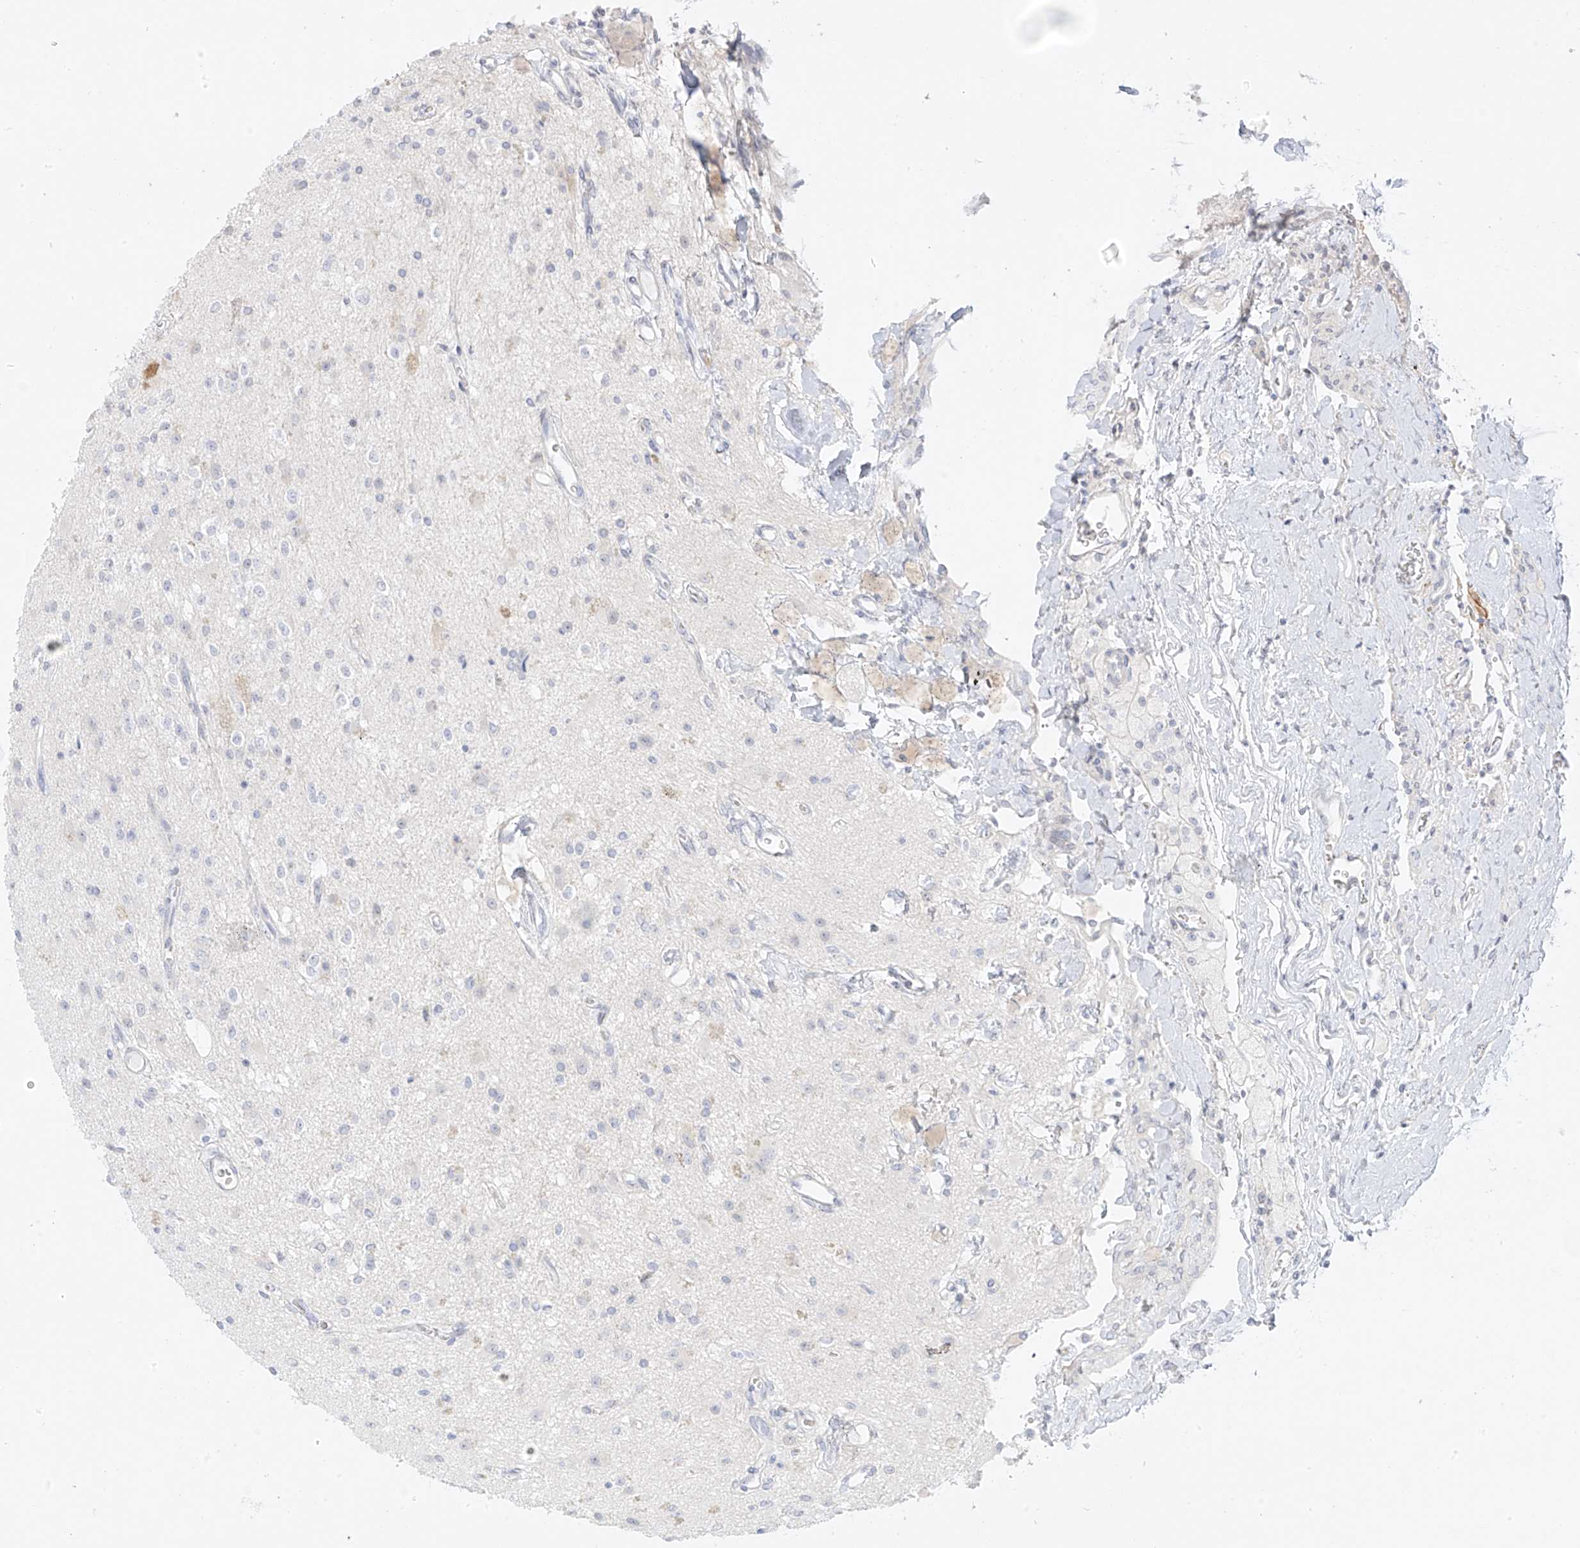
{"staining": {"intensity": "negative", "quantity": "none", "location": "none"}, "tissue": "glioma", "cell_type": "Tumor cells", "image_type": "cancer", "snomed": [{"axis": "morphology", "description": "Glioma, malignant, High grade"}, {"axis": "topography", "description": "Brain"}], "caption": "Protein analysis of malignant glioma (high-grade) shows no significant positivity in tumor cells. (DAB (3,3'-diaminobenzidine) IHC with hematoxylin counter stain).", "gene": "DCDC2", "patient": {"sex": "male", "age": 34}}